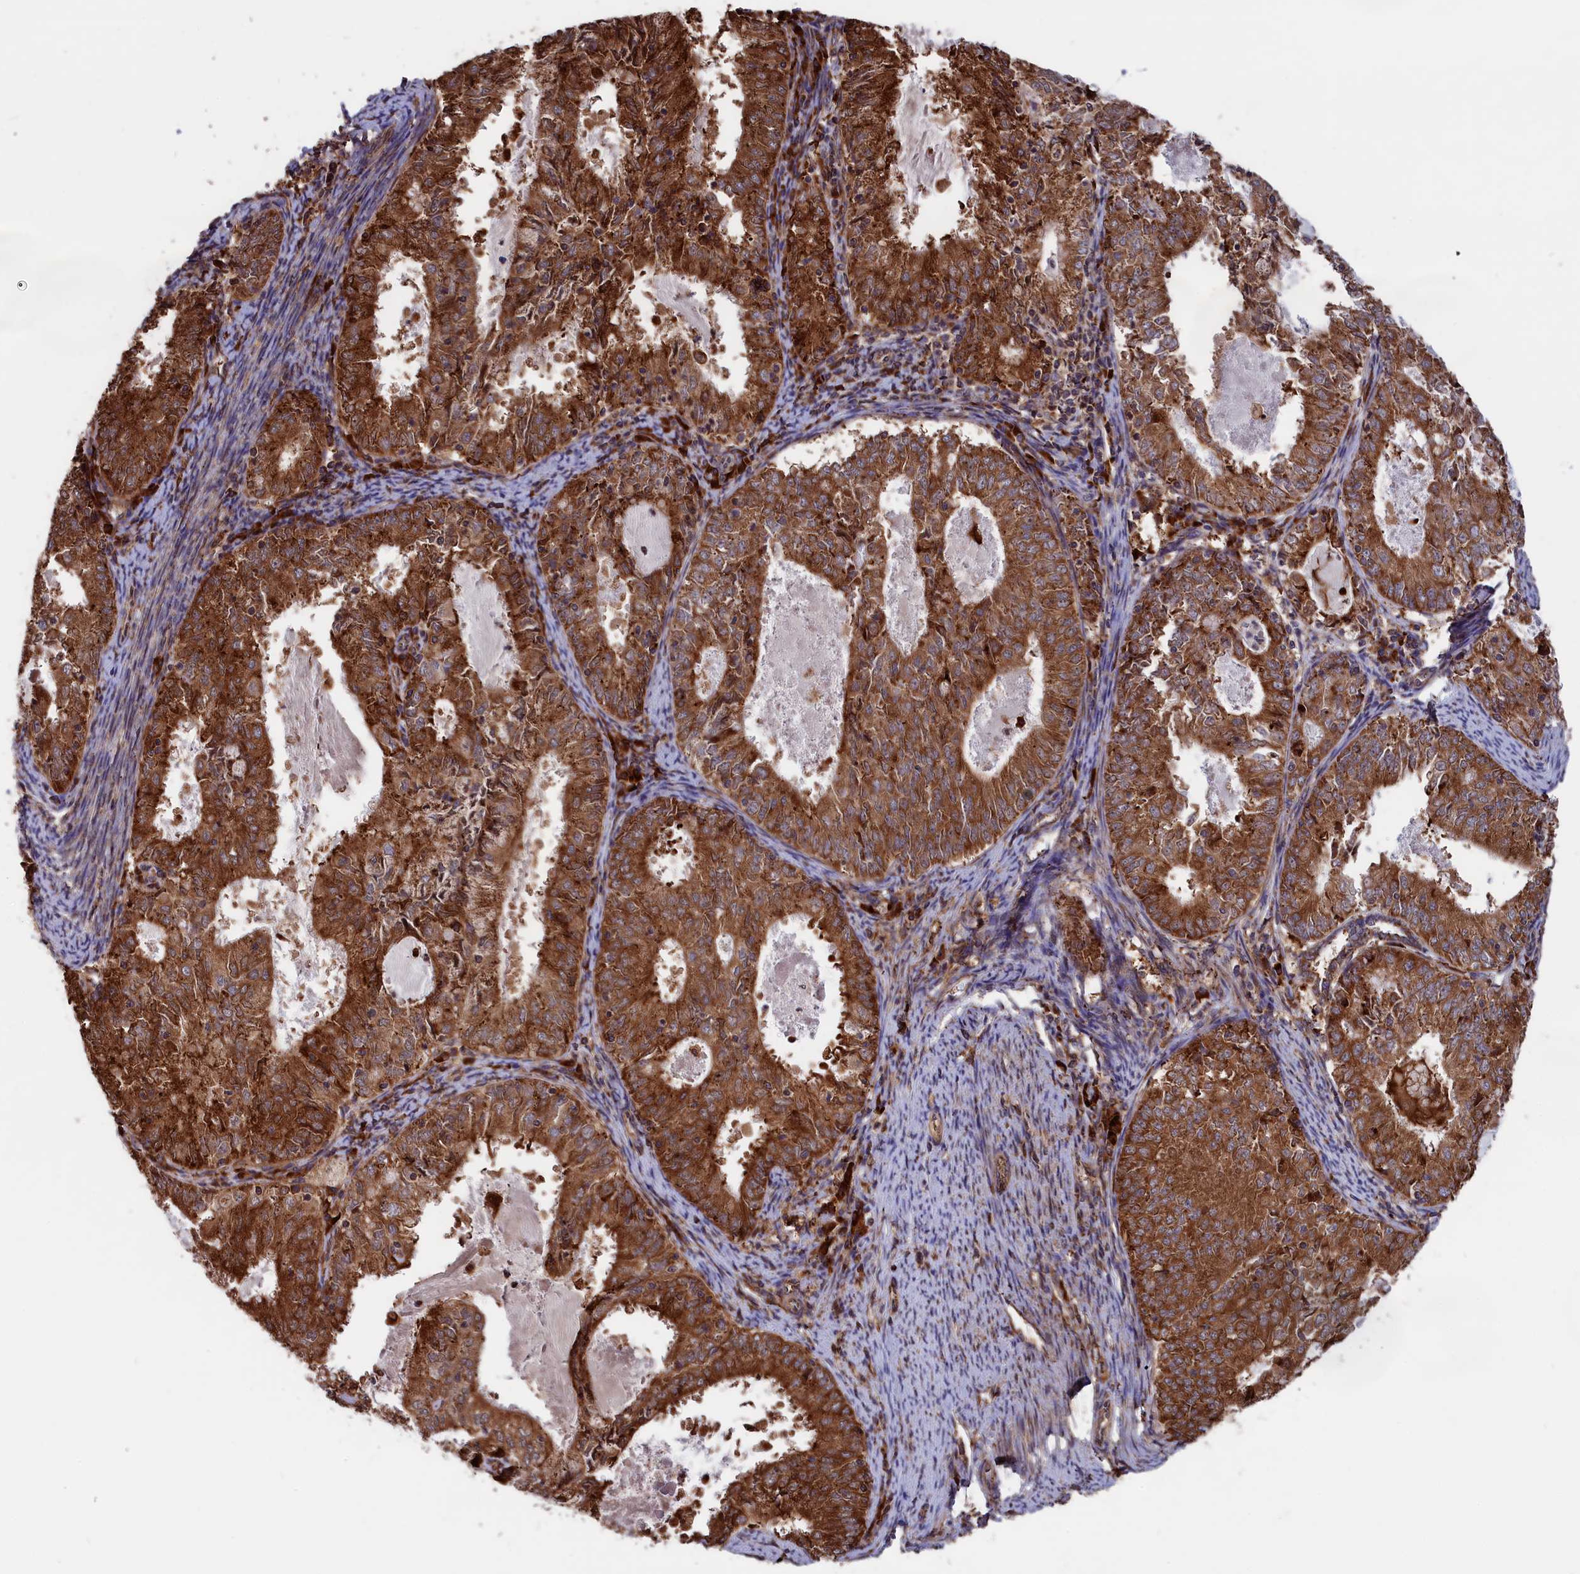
{"staining": {"intensity": "moderate", "quantity": ">75%", "location": "cytoplasmic/membranous"}, "tissue": "endometrial cancer", "cell_type": "Tumor cells", "image_type": "cancer", "snomed": [{"axis": "morphology", "description": "Adenocarcinoma, NOS"}, {"axis": "topography", "description": "Endometrium"}], "caption": "Human endometrial cancer (adenocarcinoma) stained for a protein (brown) demonstrates moderate cytoplasmic/membranous positive positivity in approximately >75% of tumor cells.", "gene": "PLA2G4C", "patient": {"sex": "female", "age": 57}}